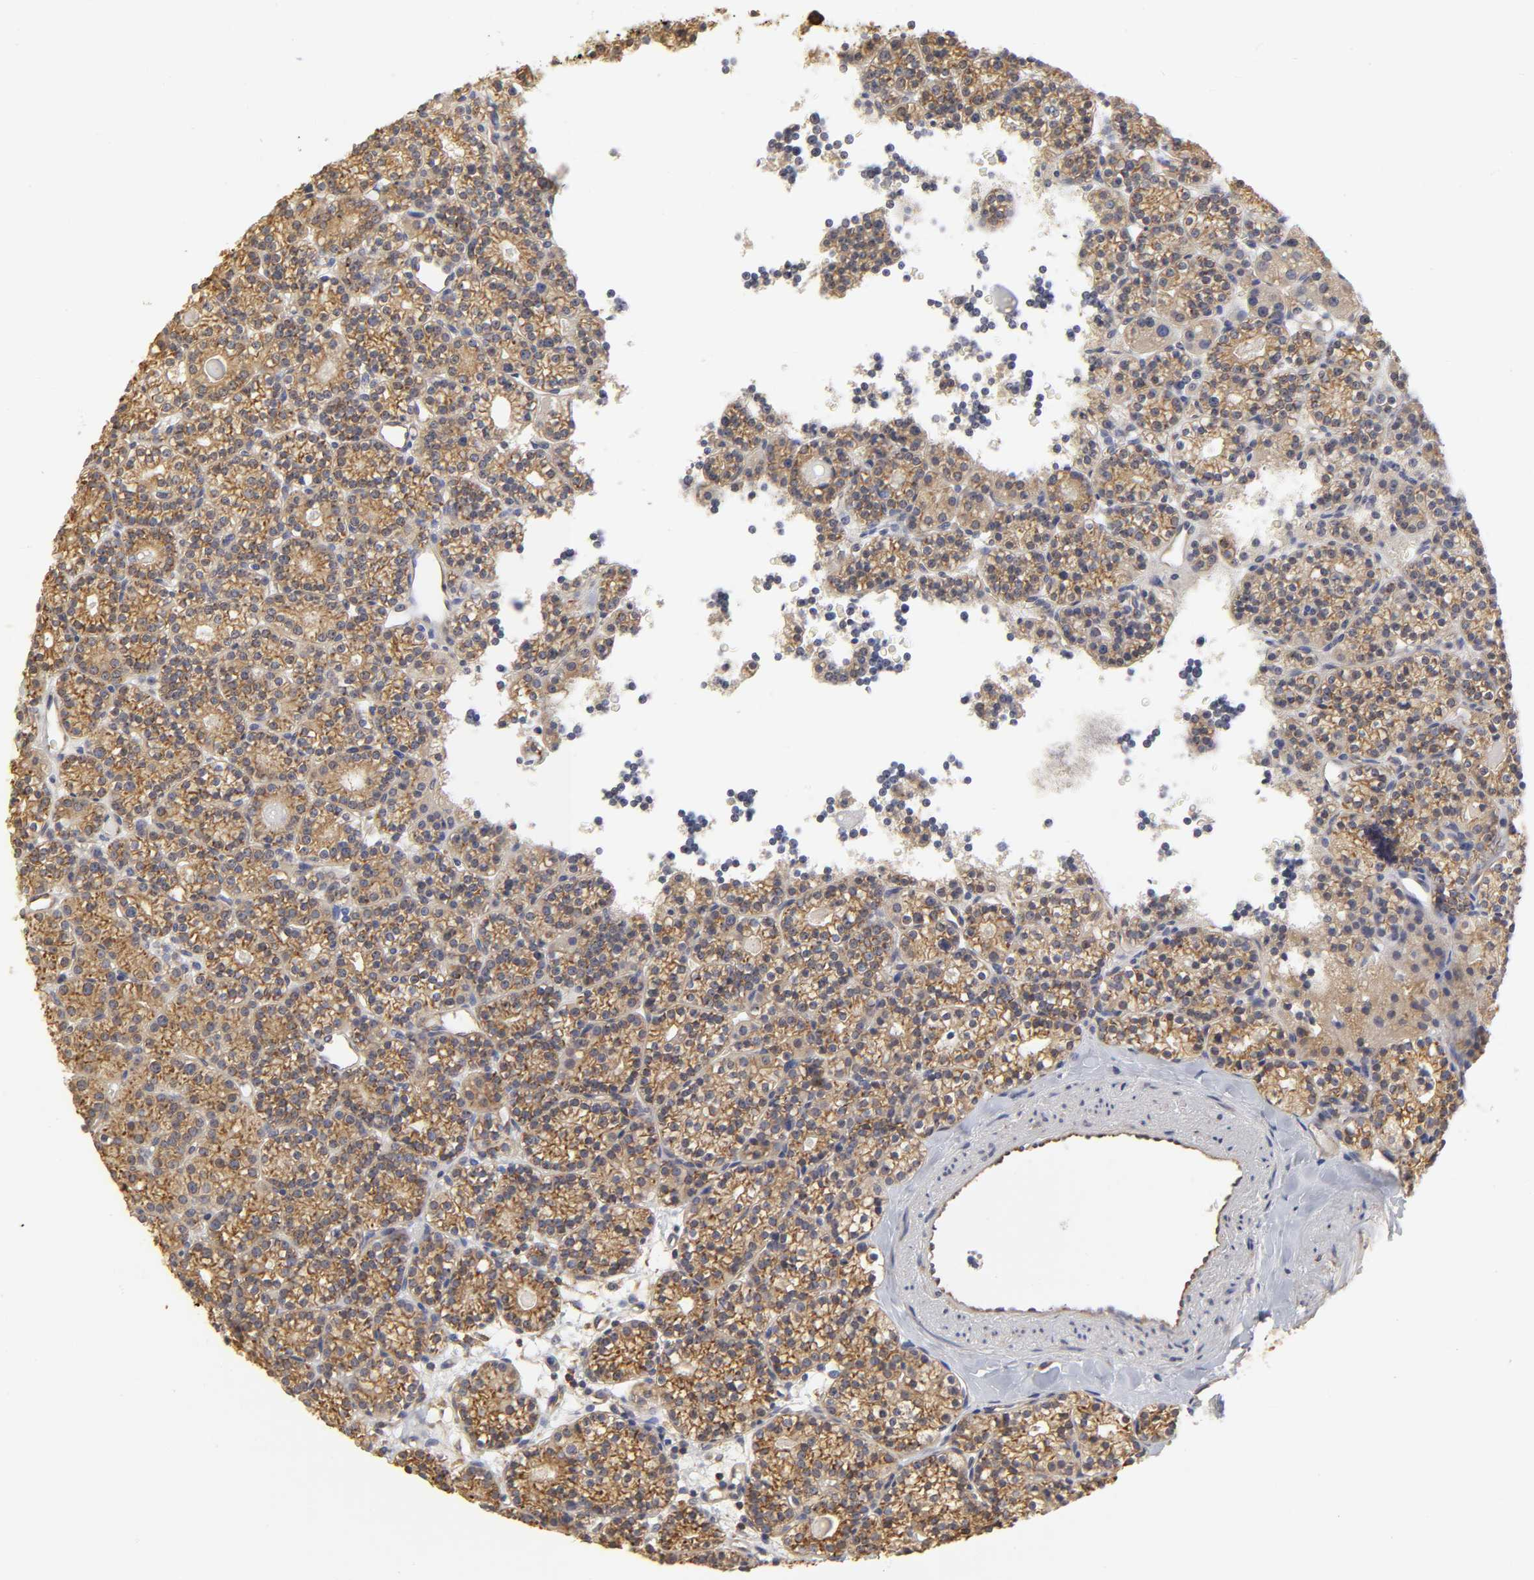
{"staining": {"intensity": "moderate", "quantity": ">75%", "location": "cytoplasmic/membranous,nuclear"}, "tissue": "parathyroid gland", "cell_type": "Glandular cells", "image_type": "normal", "snomed": [{"axis": "morphology", "description": "Normal tissue, NOS"}, {"axis": "topography", "description": "Parathyroid gland"}], "caption": "A brown stain labels moderate cytoplasmic/membranous,nuclear expression of a protein in glandular cells of benign parathyroid gland. (brown staining indicates protein expression, while blue staining denotes nuclei).", "gene": "RPL14", "patient": {"sex": "female", "age": 64}}